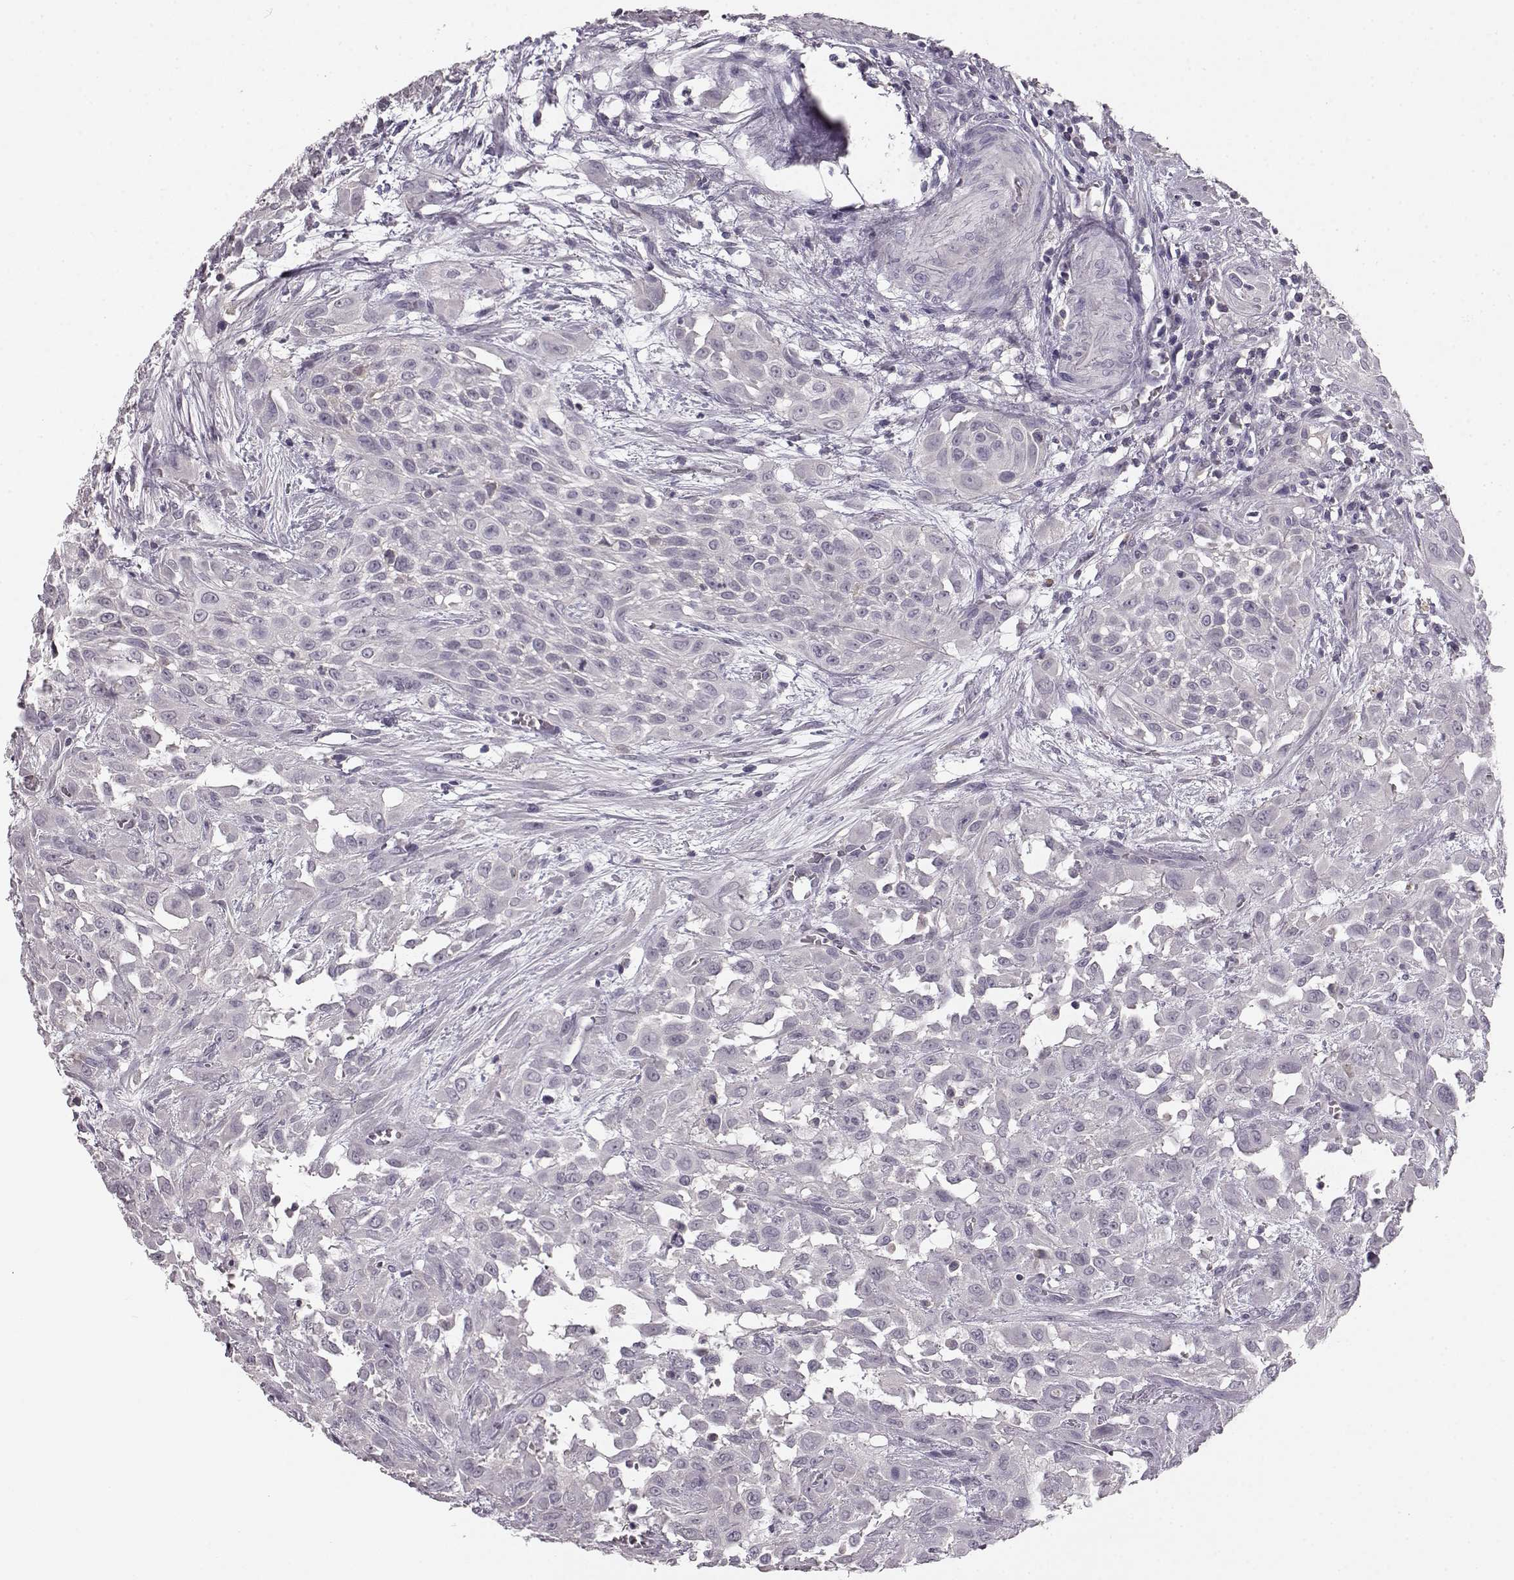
{"staining": {"intensity": "negative", "quantity": "none", "location": "none"}, "tissue": "urothelial cancer", "cell_type": "Tumor cells", "image_type": "cancer", "snomed": [{"axis": "morphology", "description": "Urothelial carcinoma, High grade"}, {"axis": "topography", "description": "Urinary bladder"}], "caption": "This micrograph is of high-grade urothelial carcinoma stained with immunohistochemistry (IHC) to label a protein in brown with the nuclei are counter-stained blue. There is no staining in tumor cells.", "gene": "BFSP2", "patient": {"sex": "male", "age": 57}}